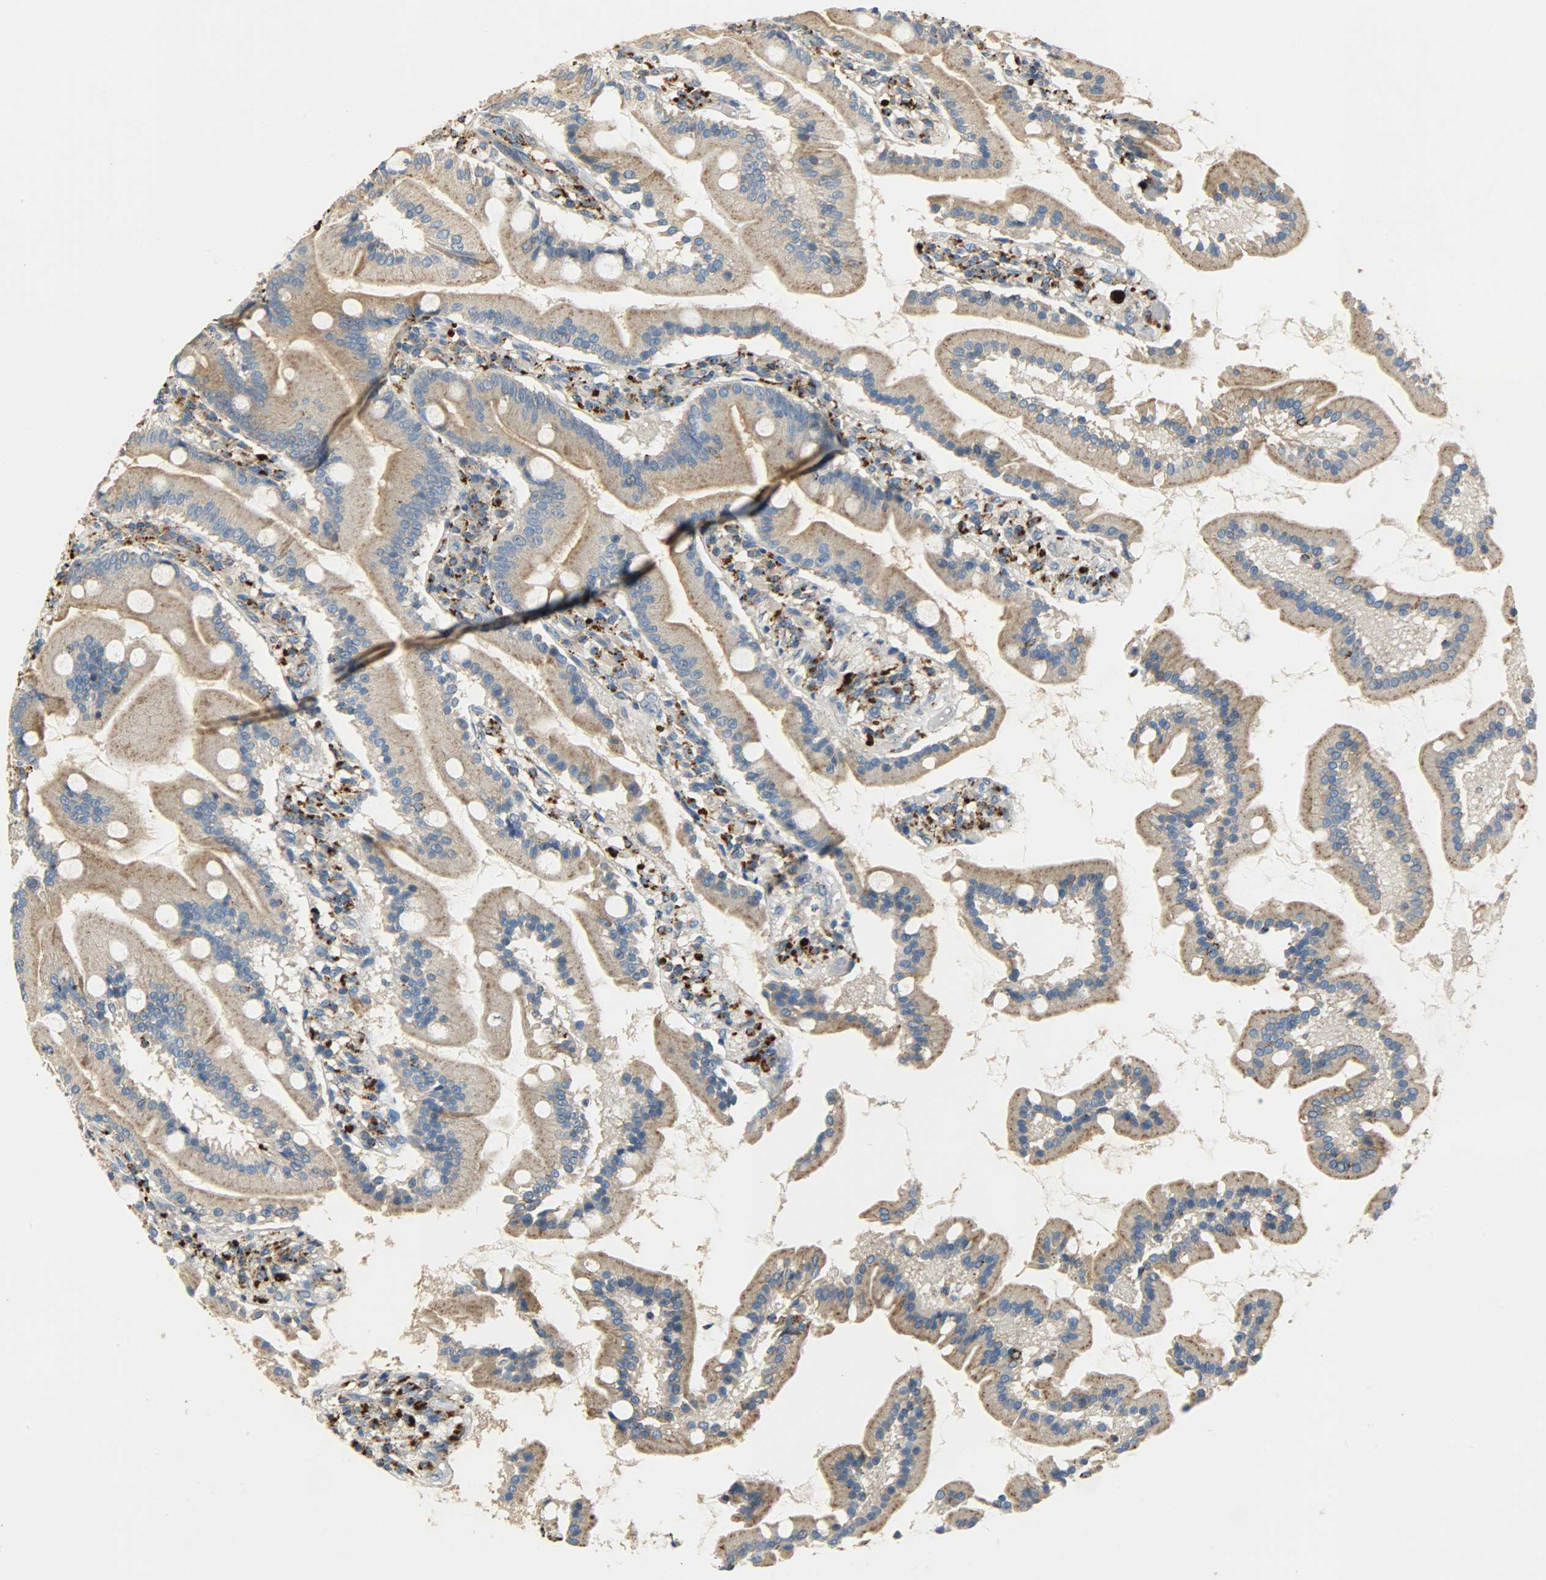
{"staining": {"intensity": "moderate", "quantity": ">75%", "location": "cytoplasmic/membranous"}, "tissue": "duodenum", "cell_type": "Glandular cells", "image_type": "normal", "snomed": [{"axis": "morphology", "description": "Normal tissue, NOS"}, {"axis": "topography", "description": "Duodenum"}], "caption": "Immunohistochemical staining of normal duodenum exhibits medium levels of moderate cytoplasmic/membranous expression in approximately >75% of glandular cells. (DAB (3,3'-diaminobenzidine) IHC, brown staining for protein, blue staining for nuclei).", "gene": "ASAH1", "patient": {"sex": "female", "age": 64}}